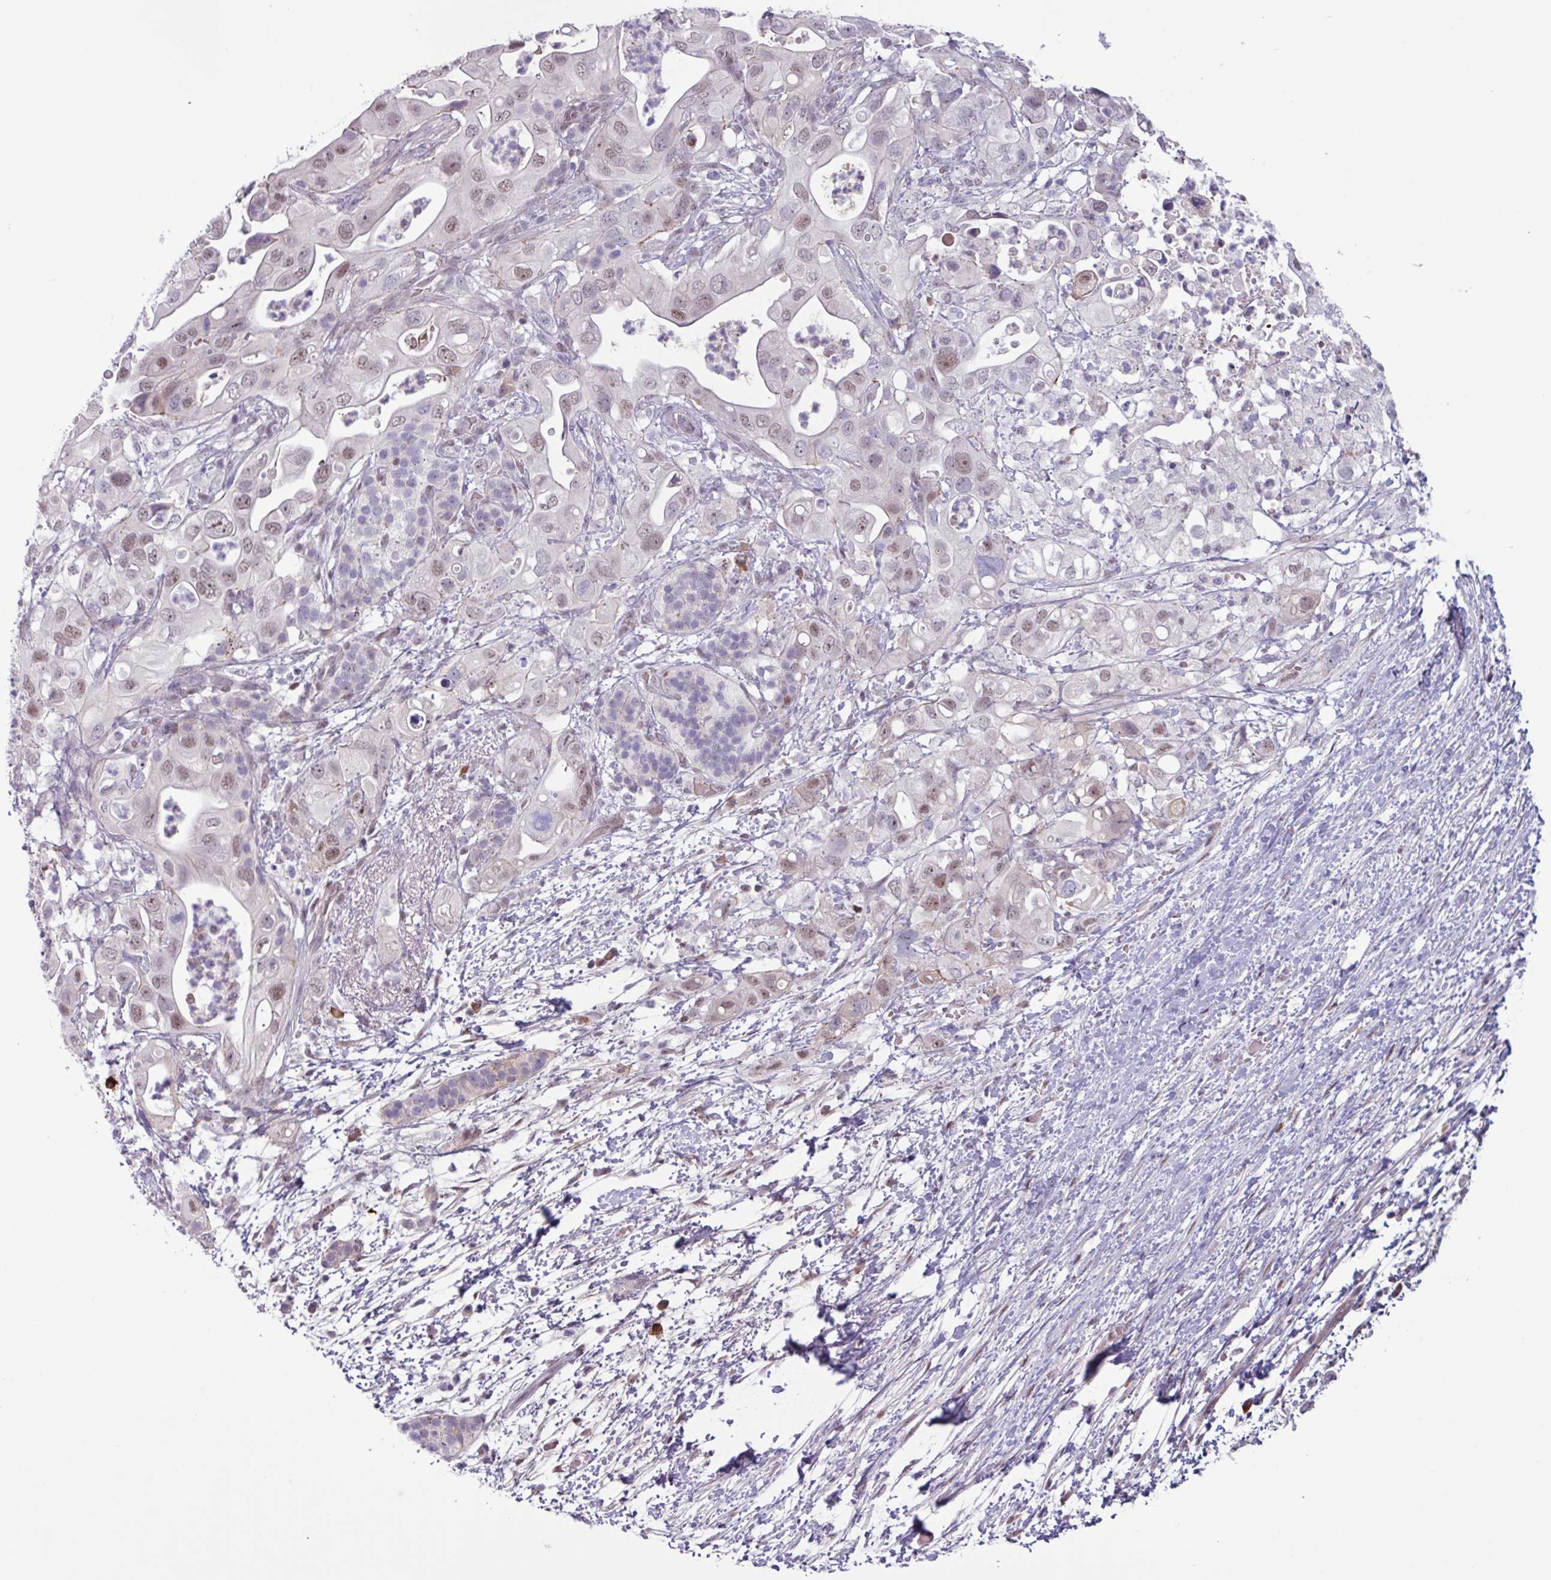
{"staining": {"intensity": "weak", "quantity": "25%-75%", "location": "nuclear"}, "tissue": "pancreatic cancer", "cell_type": "Tumor cells", "image_type": "cancer", "snomed": [{"axis": "morphology", "description": "Adenocarcinoma, NOS"}, {"axis": "topography", "description": "Pancreas"}], "caption": "Protein staining exhibits weak nuclear positivity in about 25%-75% of tumor cells in pancreatic cancer (adenocarcinoma).", "gene": "ZNF575", "patient": {"sex": "female", "age": 72}}